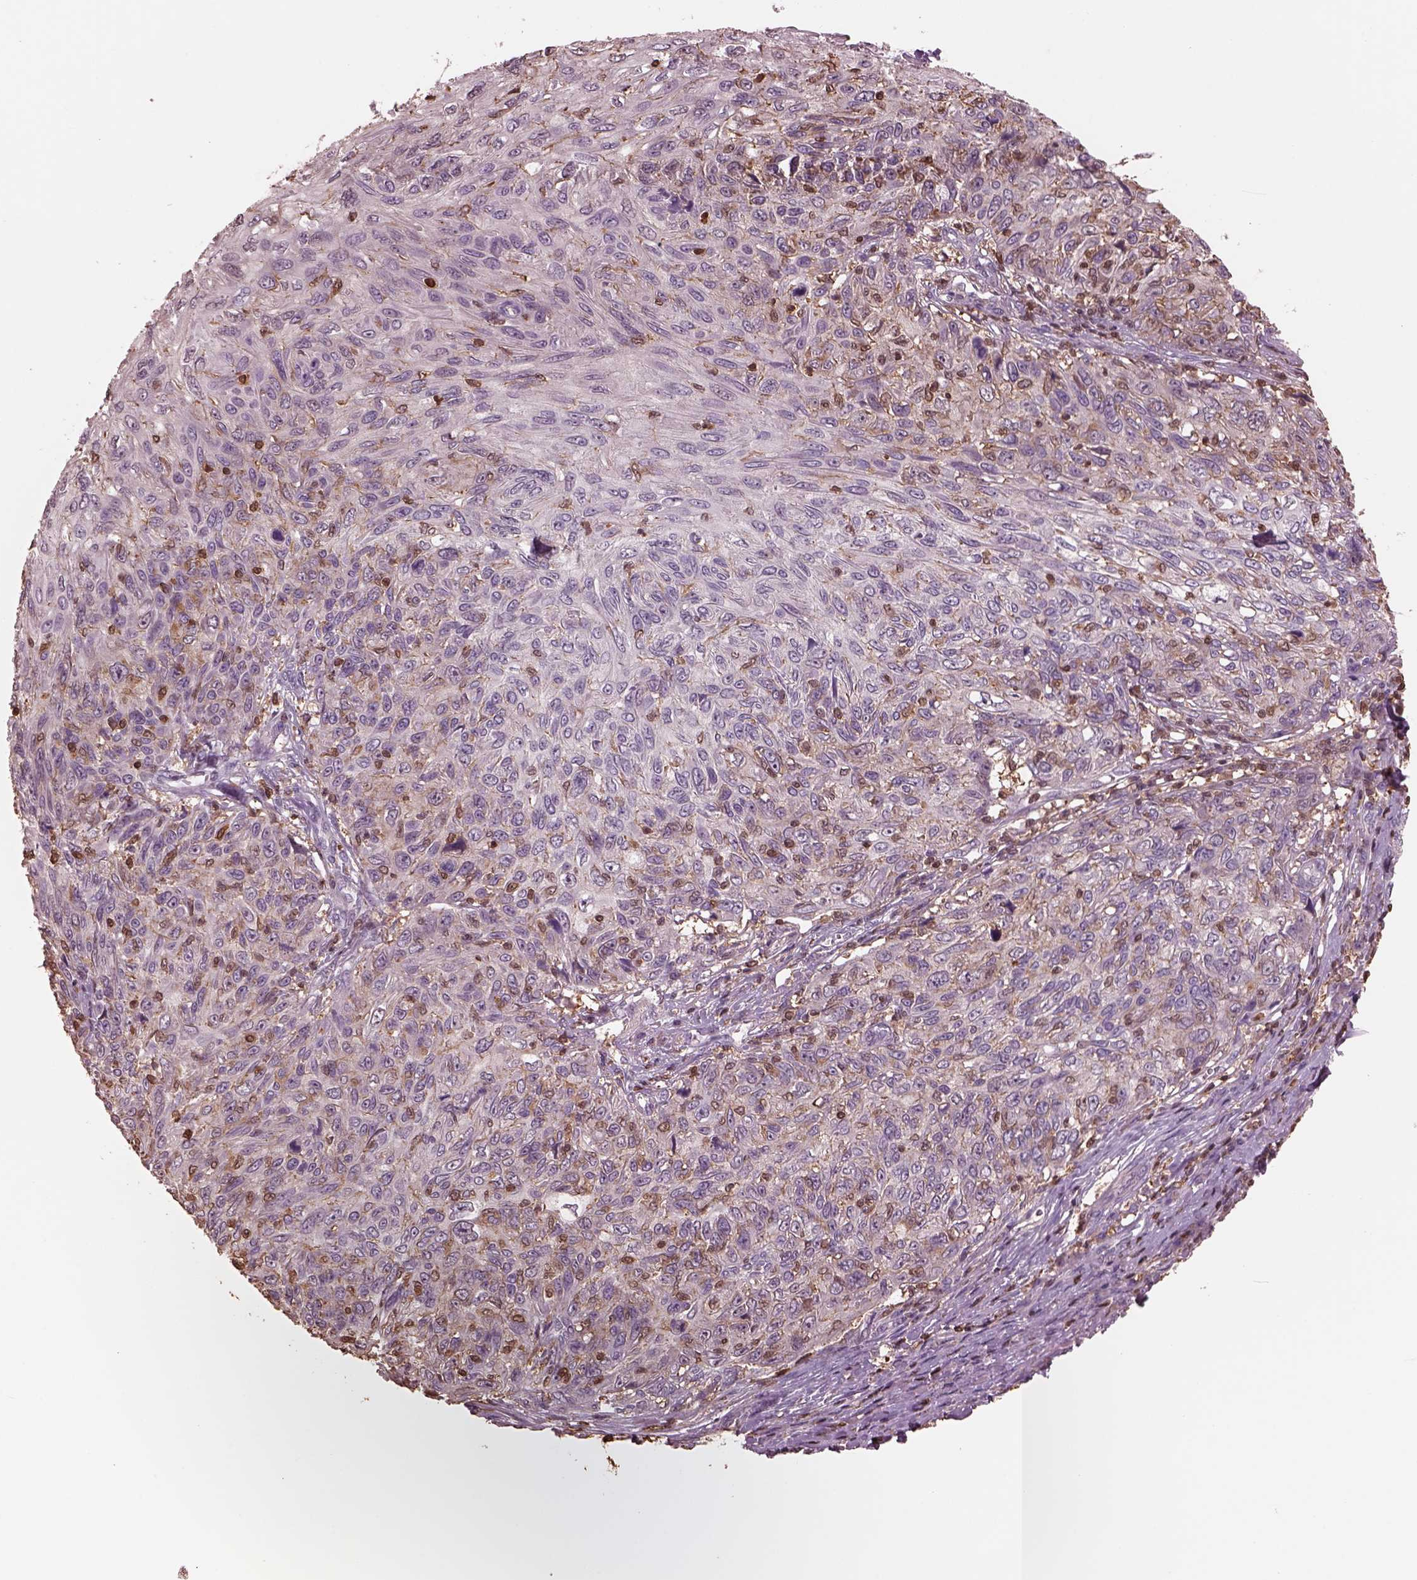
{"staining": {"intensity": "weak", "quantity": "<25%", "location": "cytoplasmic/membranous,nuclear"}, "tissue": "skin cancer", "cell_type": "Tumor cells", "image_type": "cancer", "snomed": [{"axis": "morphology", "description": "Squamous cell carcinoma, NOS"}, {"axis": "topography", "description": "Skin"}], "caption": "A micrograph of squamous cell carcinoma (skin) stained for a protein reveals no brown staining in tumor cells.", "gene": "IL31RA", "patient": {"sex": "male", "age": 92}}